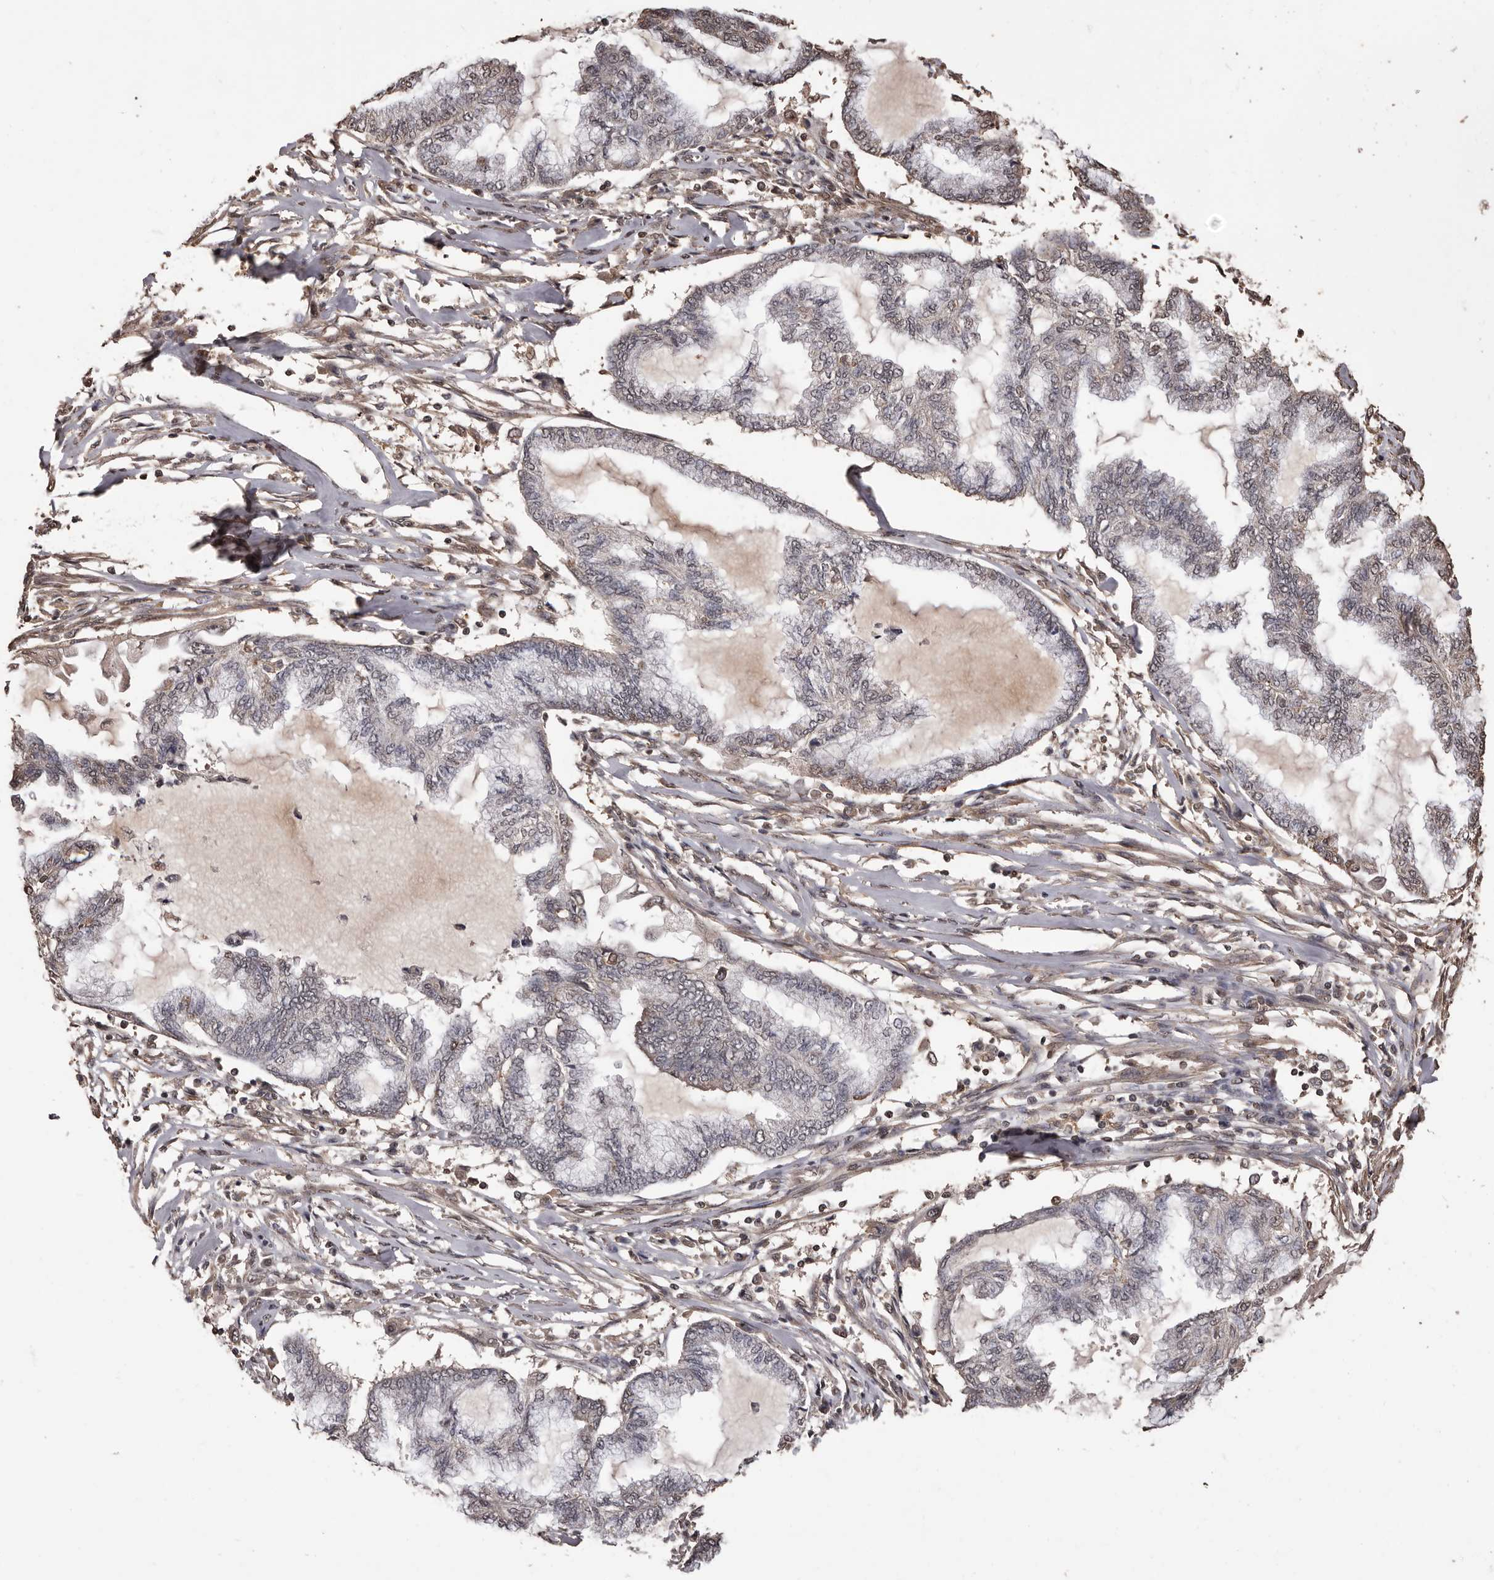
{"staining": {"intensity": "weak", "quantity": "<25%", "location": "cytoplasmic/membranous,nuclear"}, "tissue": "endometrial cancer", "cell_type": "Tumor cells", "image_type": "cancer", "snomed": [{"axis": "morphology", "description": "Adenocarcinoma, NOS"}, {"axis": "topography", "description": "Endometrium"}], "caption": "A micrograph of endometrial adenocarcinoma stained for a protein shows no brown staining in tumor cells.", "gene": "NAV1", "patient": {"sex": "female", "age": 86}}